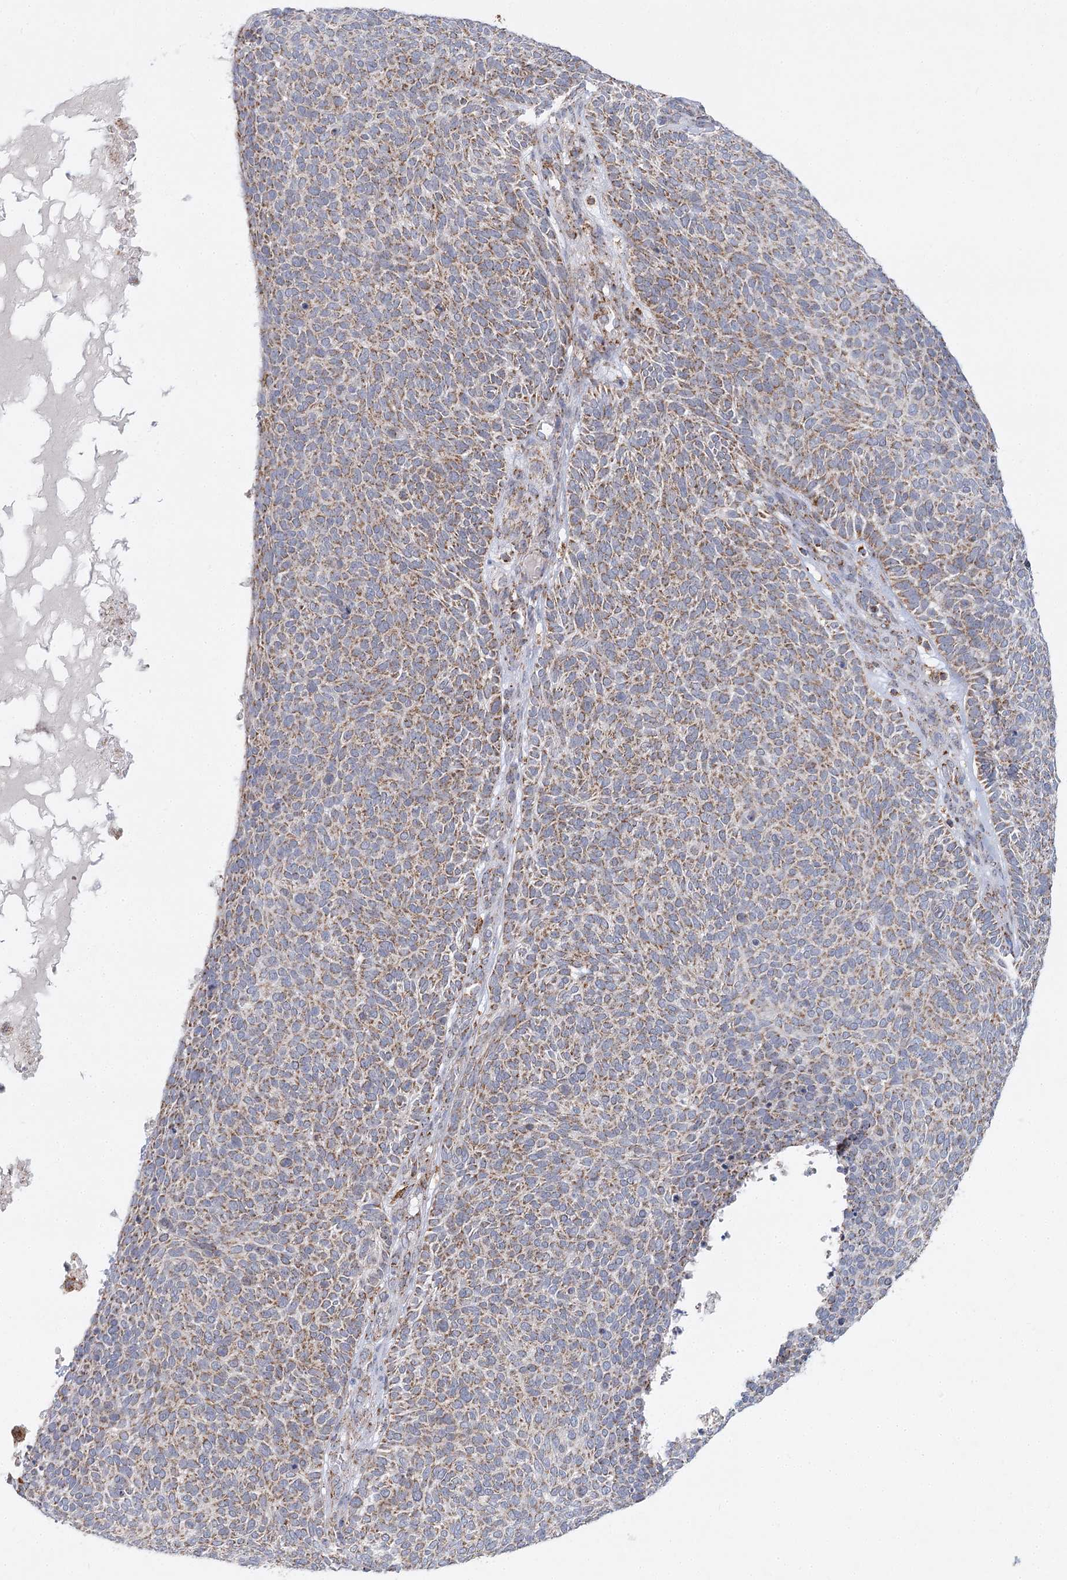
{"staining": {"intensity": "moderate", "quantity": ">75%", "location": "cytoplasmic/membranous"}, "tissue": "skin cancer", "cell_type": "Tumor cells", "image_type": "cancer", "snomed": [{"axis": "morphology", "description": "Squamous cell carcinoma, NOS"}, {"axis": "topography", "description": "Skin"}], "caption": "A brown stain highlights moderate cytoplasmic/membranous positivity of a protein in squamous cell carcinoma (skin) tumor cells.", "gene": "TAS1R1", "patient": {"sex": "female", "age": 90}}